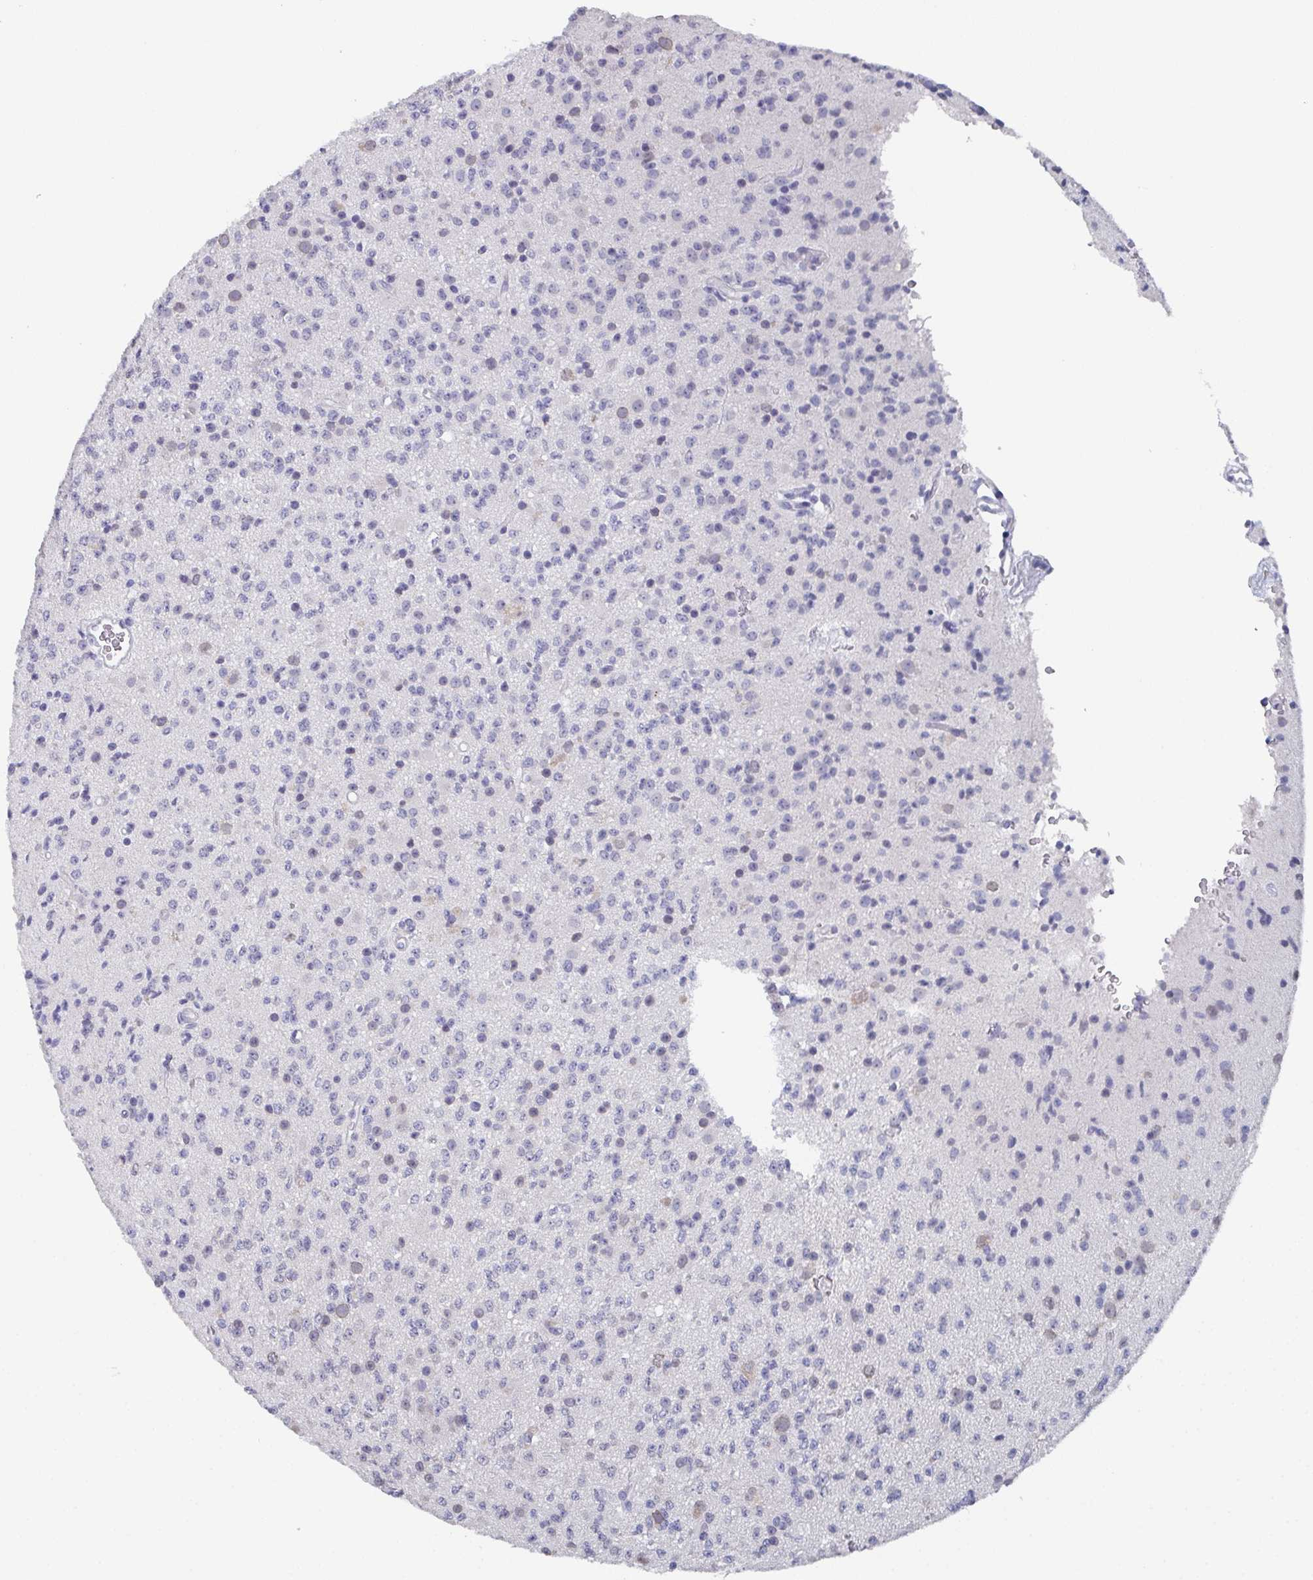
{"staining": {"intensity": "negative", "quantity": "none", "location": "none"}, "tissue": "glioma", "cell_type": "Tumor cells", "image_type": "cancer", "snomed": [{"axis": "morphology", "description": "Glioma, malignant, High grade"}, {"axis": "topography", "description": "Brain"}], "caption": "This is an immunohistochemistry (IHC) photomicrograph of human glioma. There is no expression in tumor cells.", "gene": "DYDC2", "patient": {"sex": "male", "age": 36}}